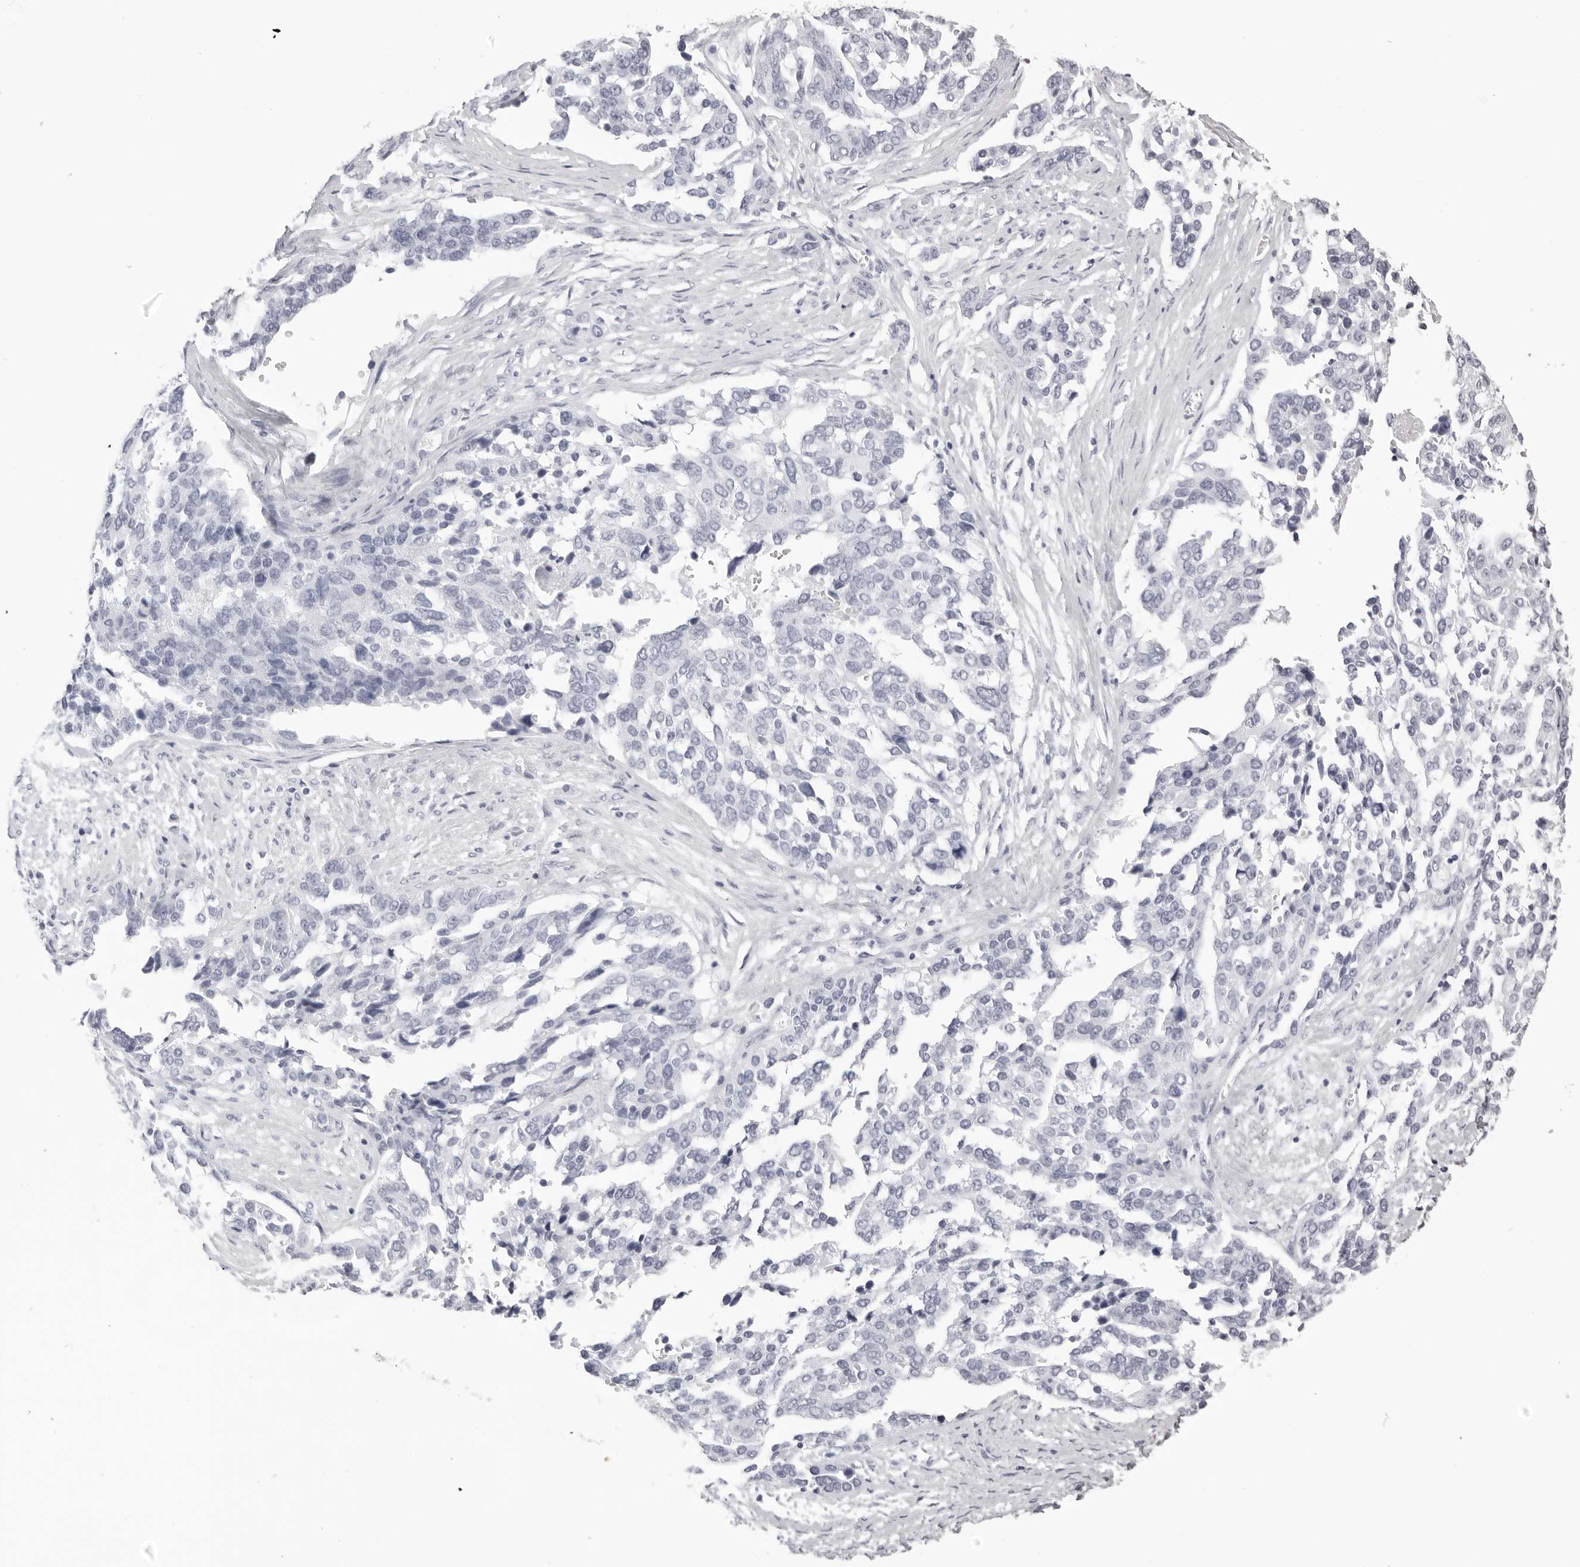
{"staining": {"intensity": "negative", "quantity": "none", "location": "none"}, "tissue": "ovarian cancer", "cell_type": "Tumor cells", "image_type": "cancer", "snomed": [{"axis": "morphology", "description": "Cystadenocarcinoma, serous, NOS"}, {"axis": "topography", "description": "Ovary"}], "caption": "Ovarian serous cystadenocarcinoma was stained to show a protein in brown. There is no significant positivity in tumor cells.", "gene": "RHO", "patient": {"sex": "female", "age": 44}}